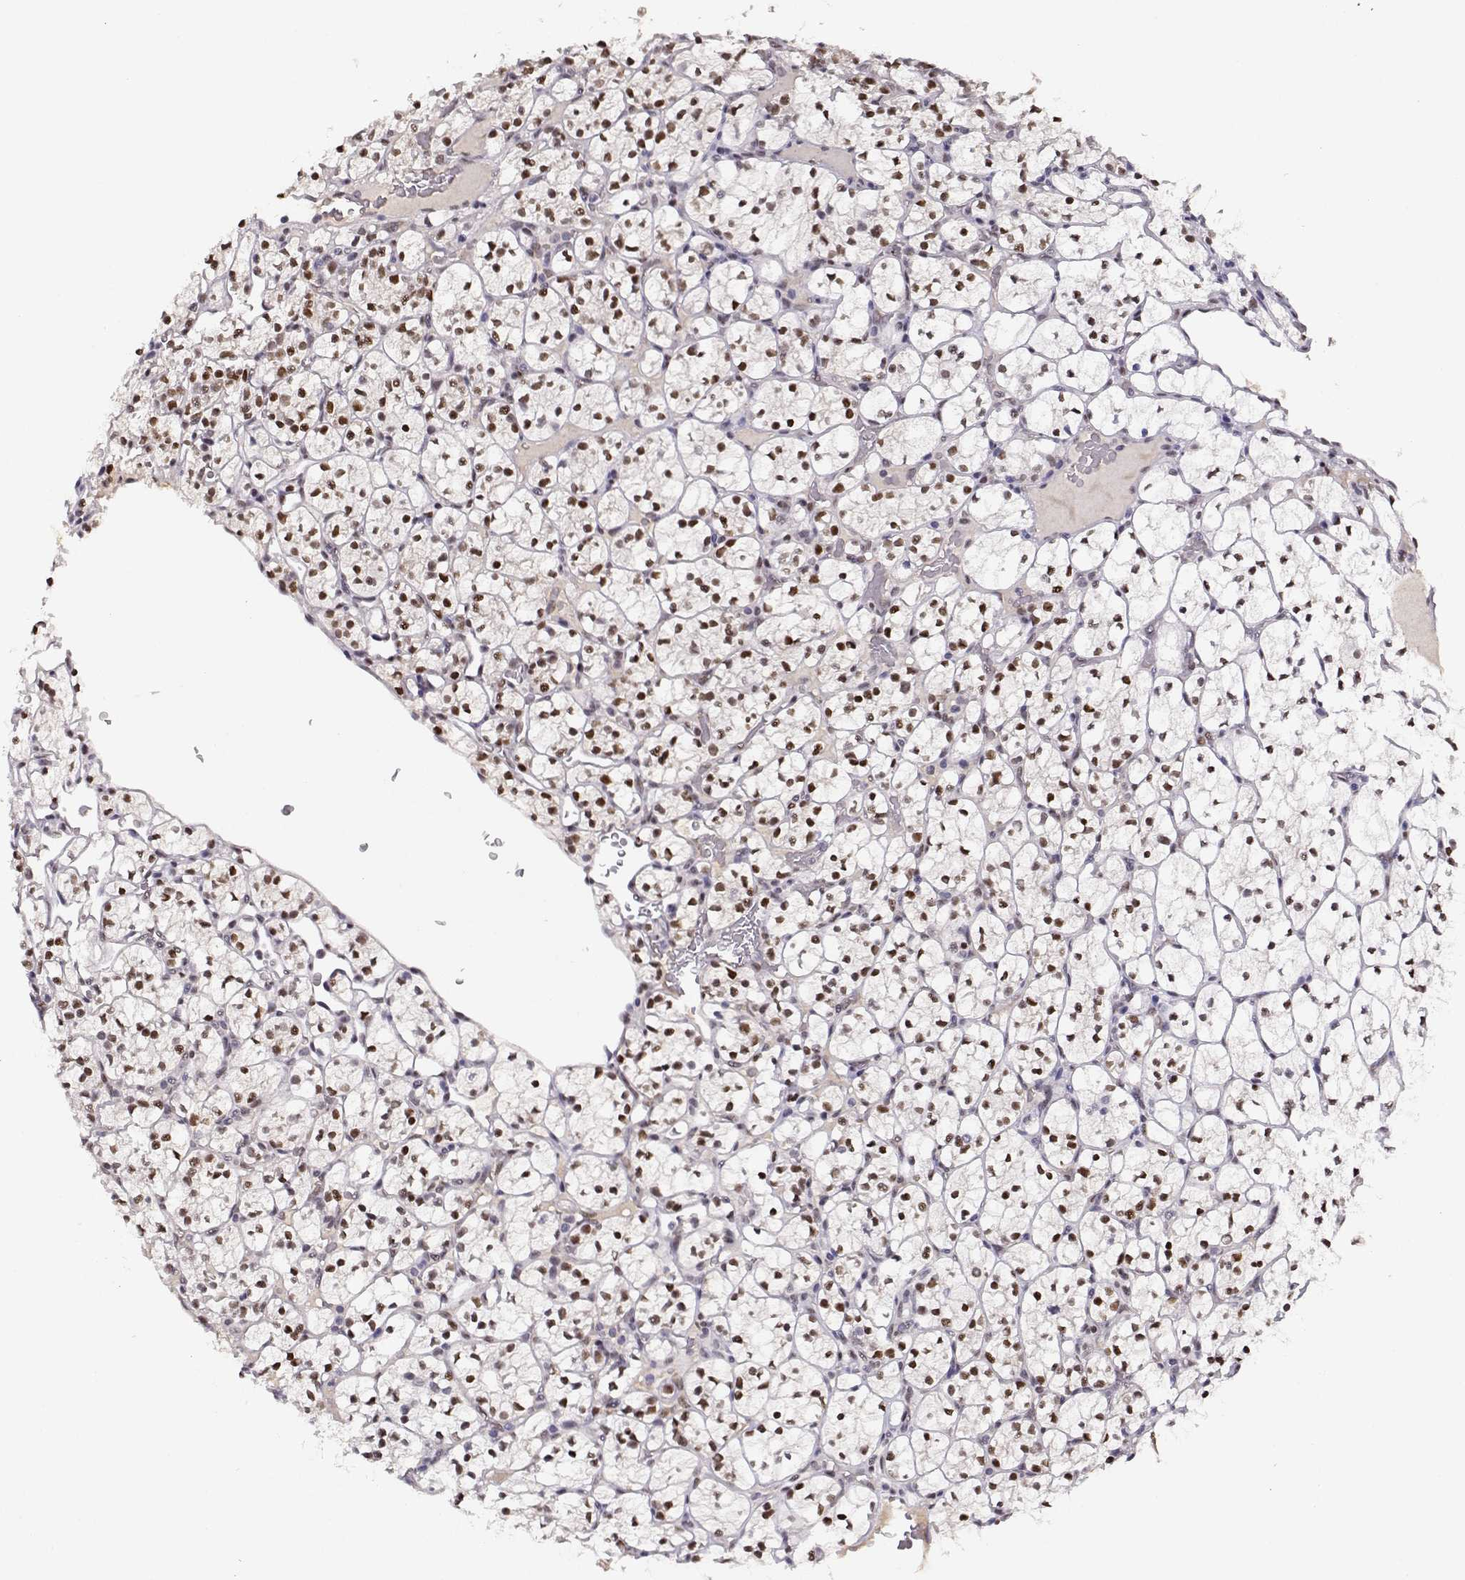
{"staining": {"intensity": "strong", "quantity": ">75%", "location": "nuclear"}, "tissue": "renal cancer", "cell_type": "Tumor cells", "image_type": "cancer", "snomed": [{"axis": "morphology", "description": "Adenocarcinoma, NOS"}, {"axis": "topography", "description": "Kidney"}], "caption": "This image reveals adenocarcinoma (renal) stained with immunohistochemistry to label a protein in brown. The nuclear of tumor cells show strong positivity for the protein. Nuclei are counter-stained blue.", "gene": "POLI", "patient": {"sex": "female", "age": 89}}